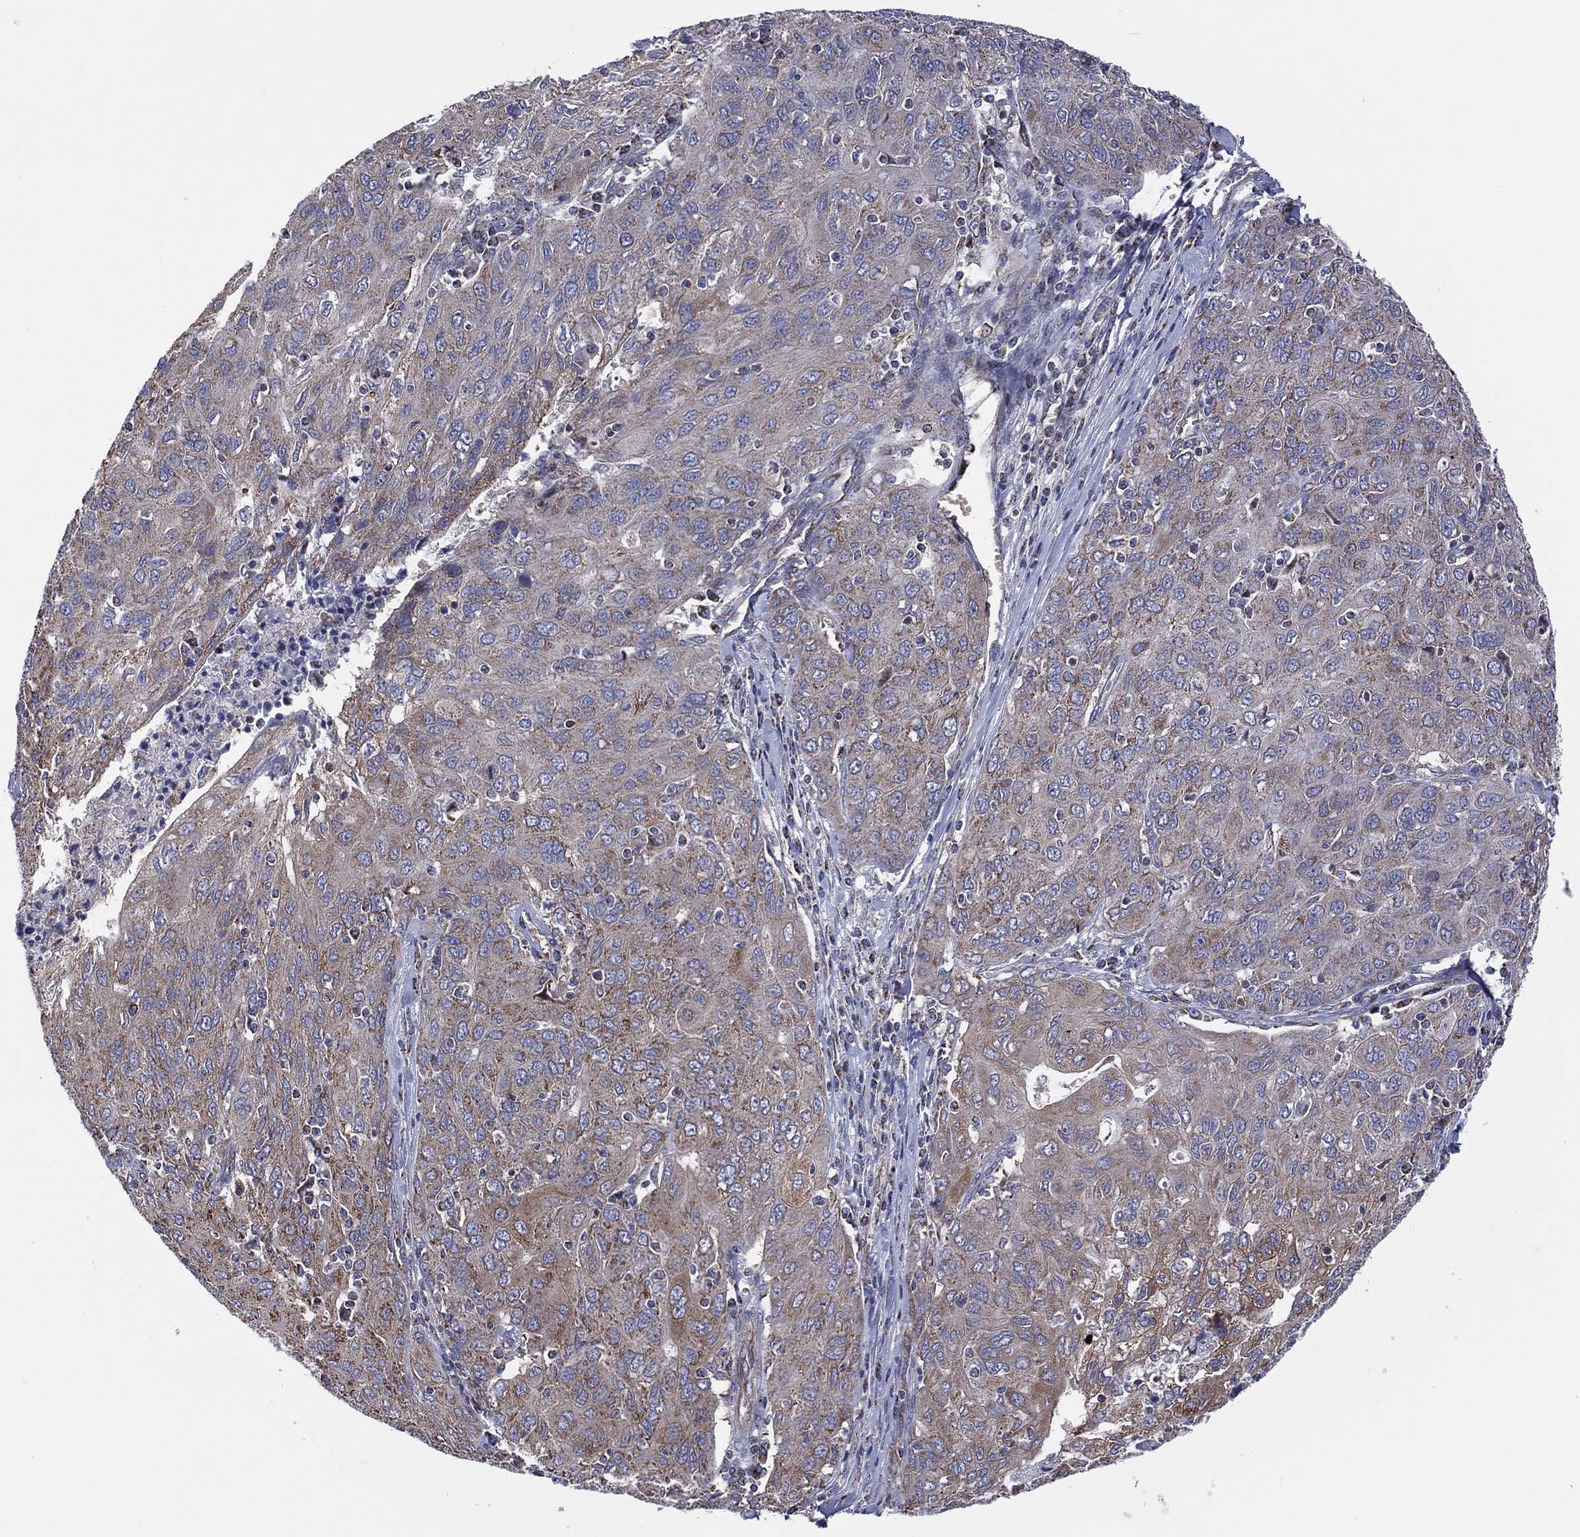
{"staining": {"intensity": "weak", "quantity": "<25%", "location": "cytoplasmic/membranous"}, "tissue": "ovarian cancer", "cell_type": "Tumor cells", "image_type": "cancer", "snomed": [{"axis": "morphology", "description": "Carcinoma, endometroid"}, {"axis": "topography", "description": "Ovary"}], "caption": "Immunohistochemistry micrograph of neoplastic tissue: human ovarian endometroid carcinoma stained with DAB (3,3'-diaminobenzidine) demonstrates no significant protein staining in tumor cells.", "gene": "PIDD1", "patient": {"sex": "female", "age": 50}}